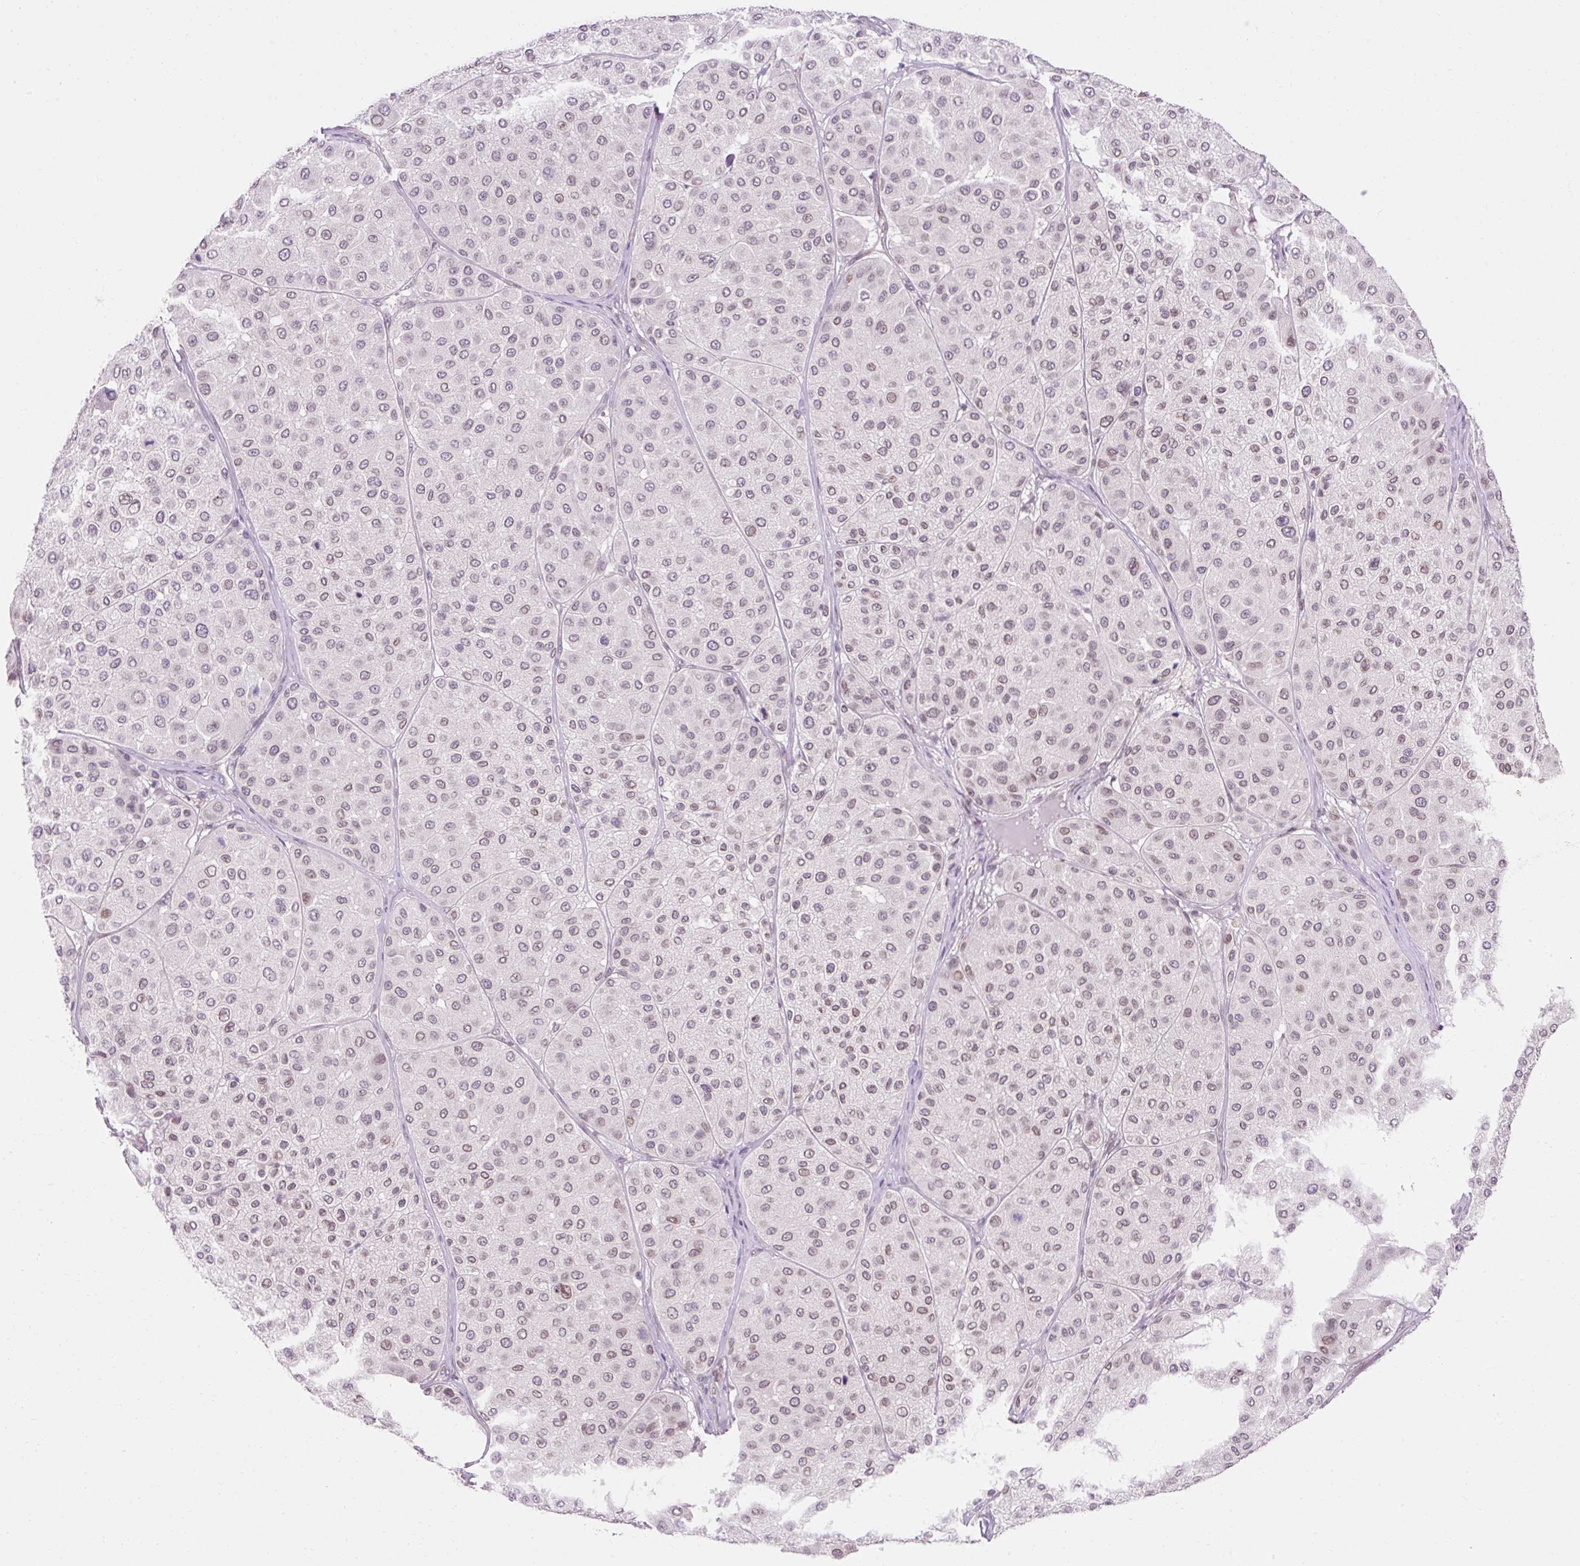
{"staining": {"intensity": "weak", "quantity": "<25%", "location": "cytoplasmic/membranous,nuclear"}, "tissue": "melanoma", "cell_type": "Tumor cells", "image_type": "cancer", "snomed": [{"axis": "morphology", "description": "Malignant melanoma, Metastatic site"}, {"axis": "topography", "description": "Smooth muscle"}], "caption": "A high-resolution photomicrograph shows immunohistochemistry staining of melanoma, which displays no significant staining in tumor cells. (Brightfield microscopy of DAB (3,3'-diaminobenzidine) IHC at high magnification).", "gene": "ZNF610", "patient": {"sex": "male", "age": 41}}